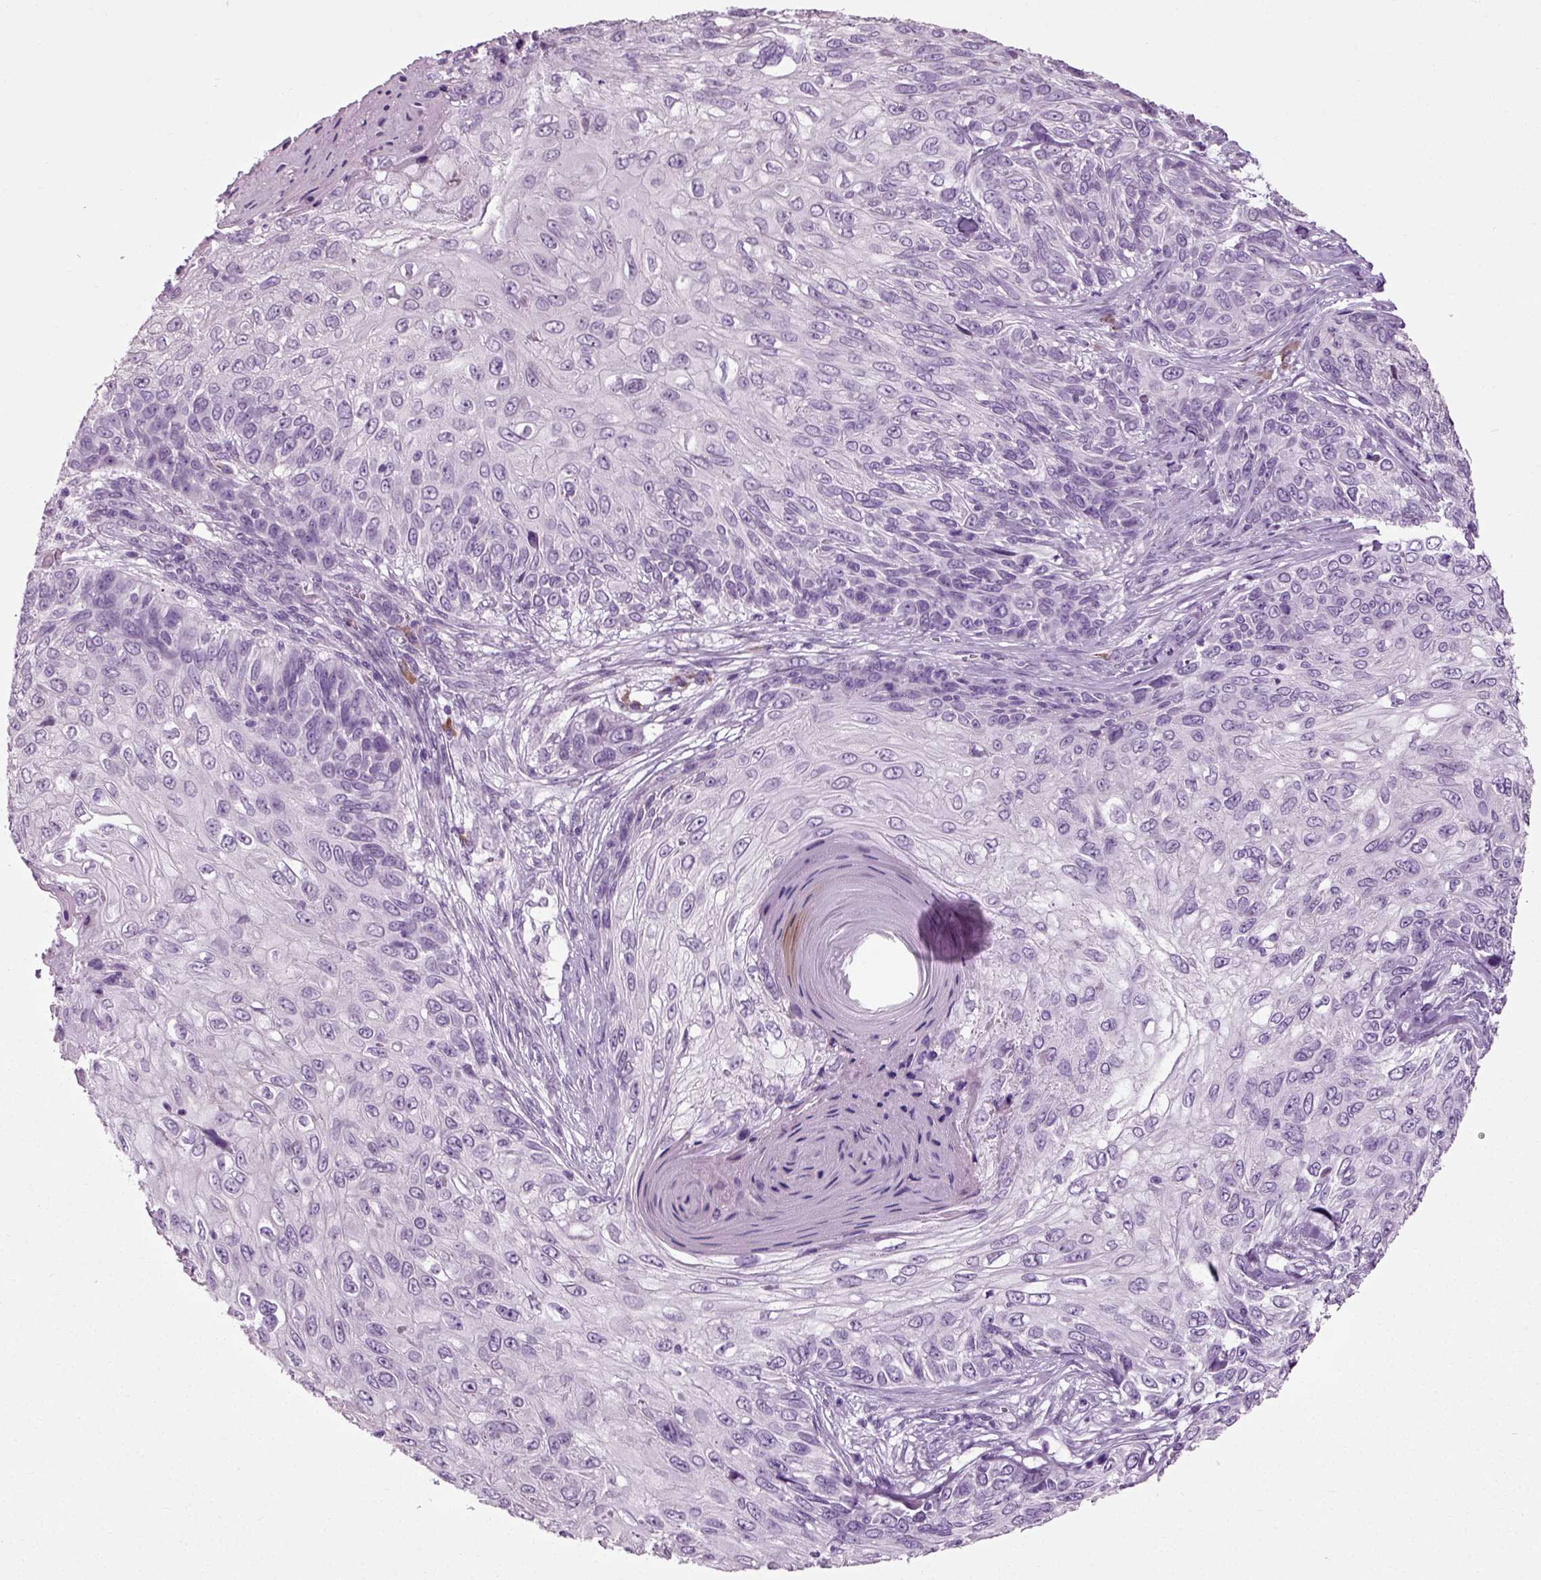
{"staining": {"intensity": "negative", "quantity": "none", "location": "none"}, "tissue": "skin cancer", "cell_type": "Tumor cells", "image_type": "cancer", "snomed": [{"axis": "morphology", "description": "Squamous cell carcinoma, NOS"}, {"axis": "topography", "description": "Skin"}], "caption": "There is no significant expression in tumor cells of skin squamous cell carcinoma.", "gene": "SLC26A8", "patient": {"sex": "male", "age": 92}}